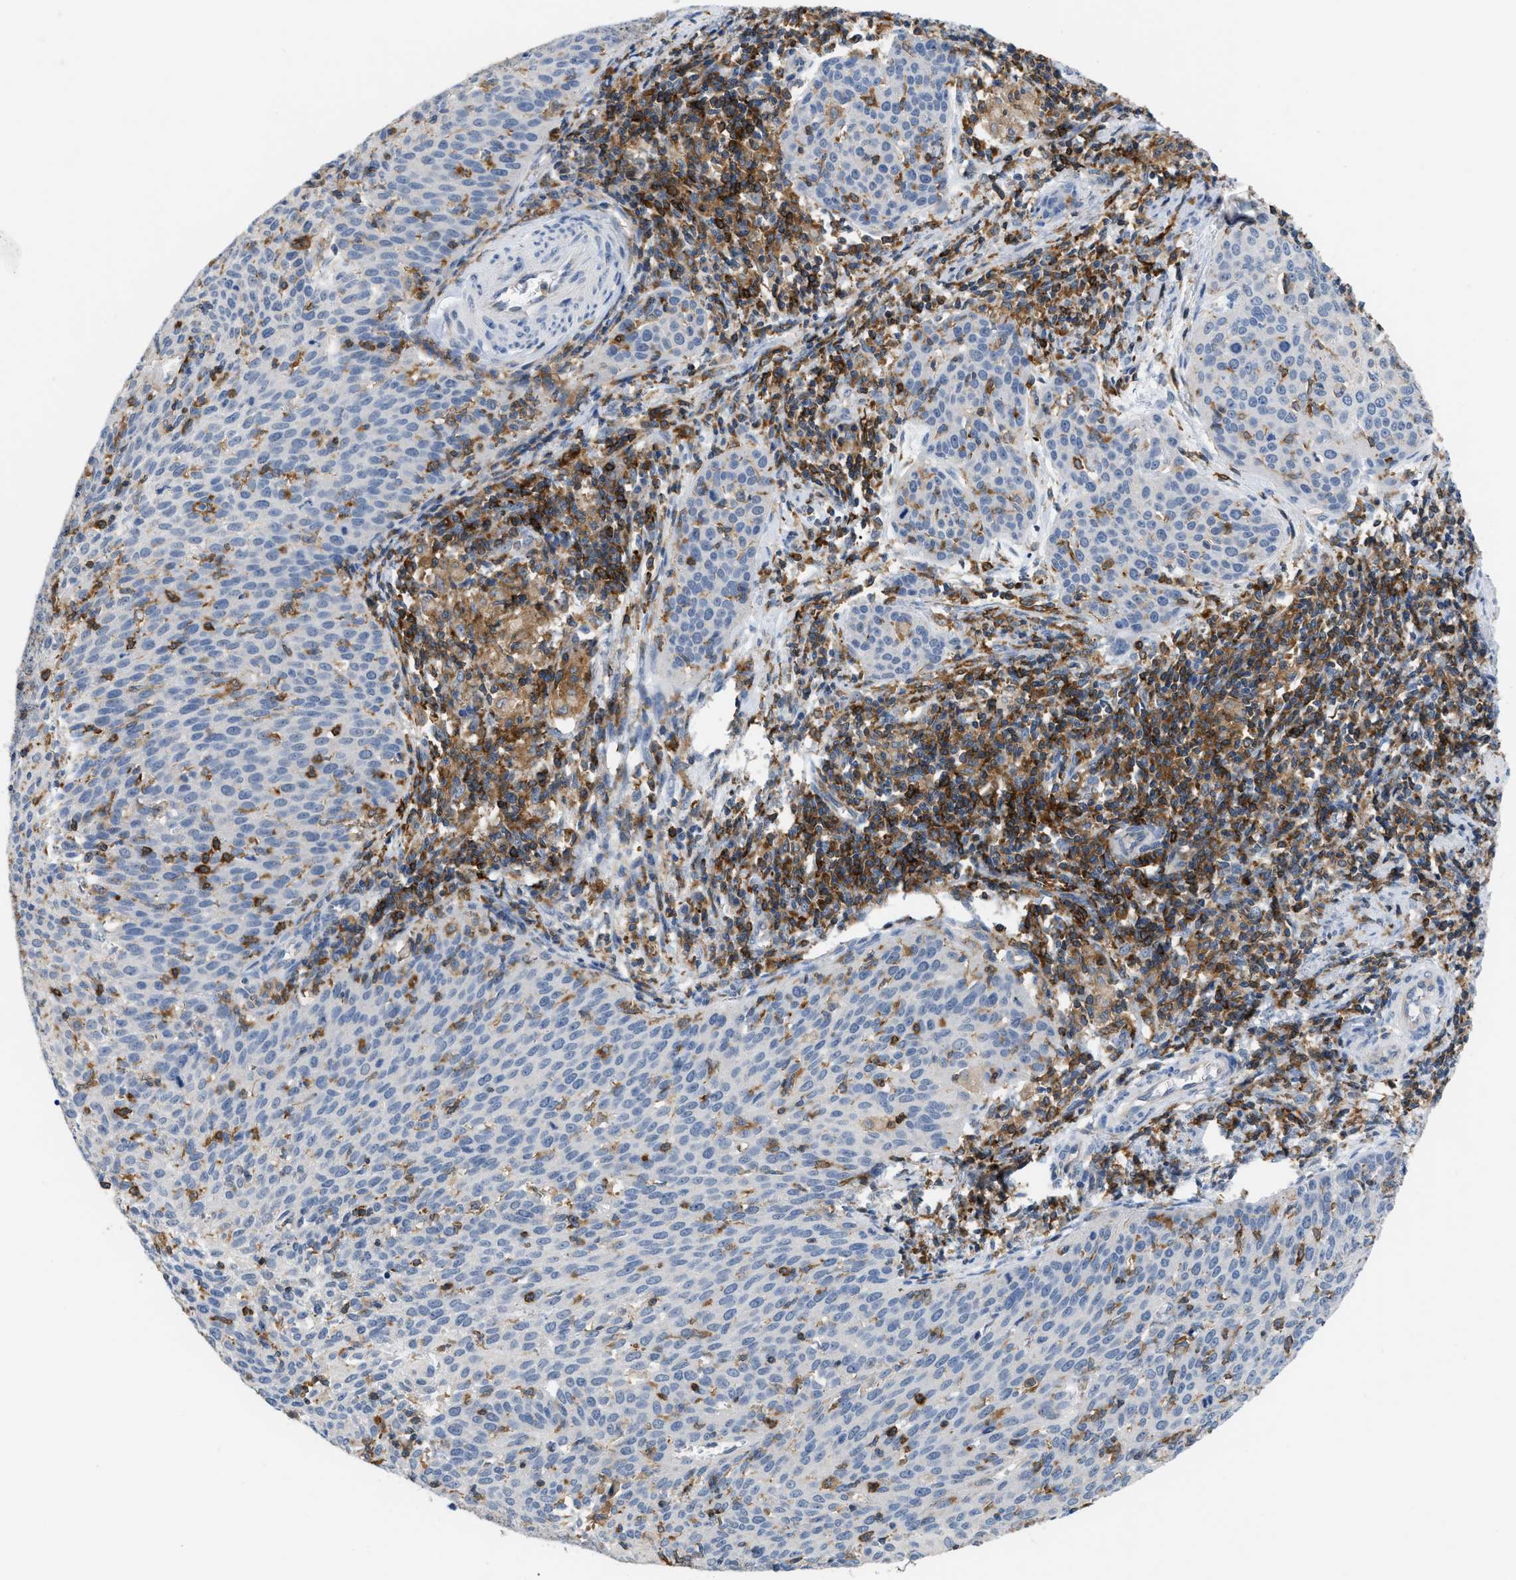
{"staining": {"intensity": "negative", "quantity": "none", "location": "none"}, "tissue": "cervical cancer", "cell_type": "Tumor cells", "image_type": "cancer", "snomed": [{"axis": "morphology", "description": "Squamous cell carcinoma, NOS"}, {"axis": "topography", "description": "Cervix"}], "caption": "This is a photomicrograph of IHC staining of cervical squamous cell carcinoma, which shows no staining in tumor cells.", "gene": "INPP5D", "patient": {"sex": "female", "age": 38}}